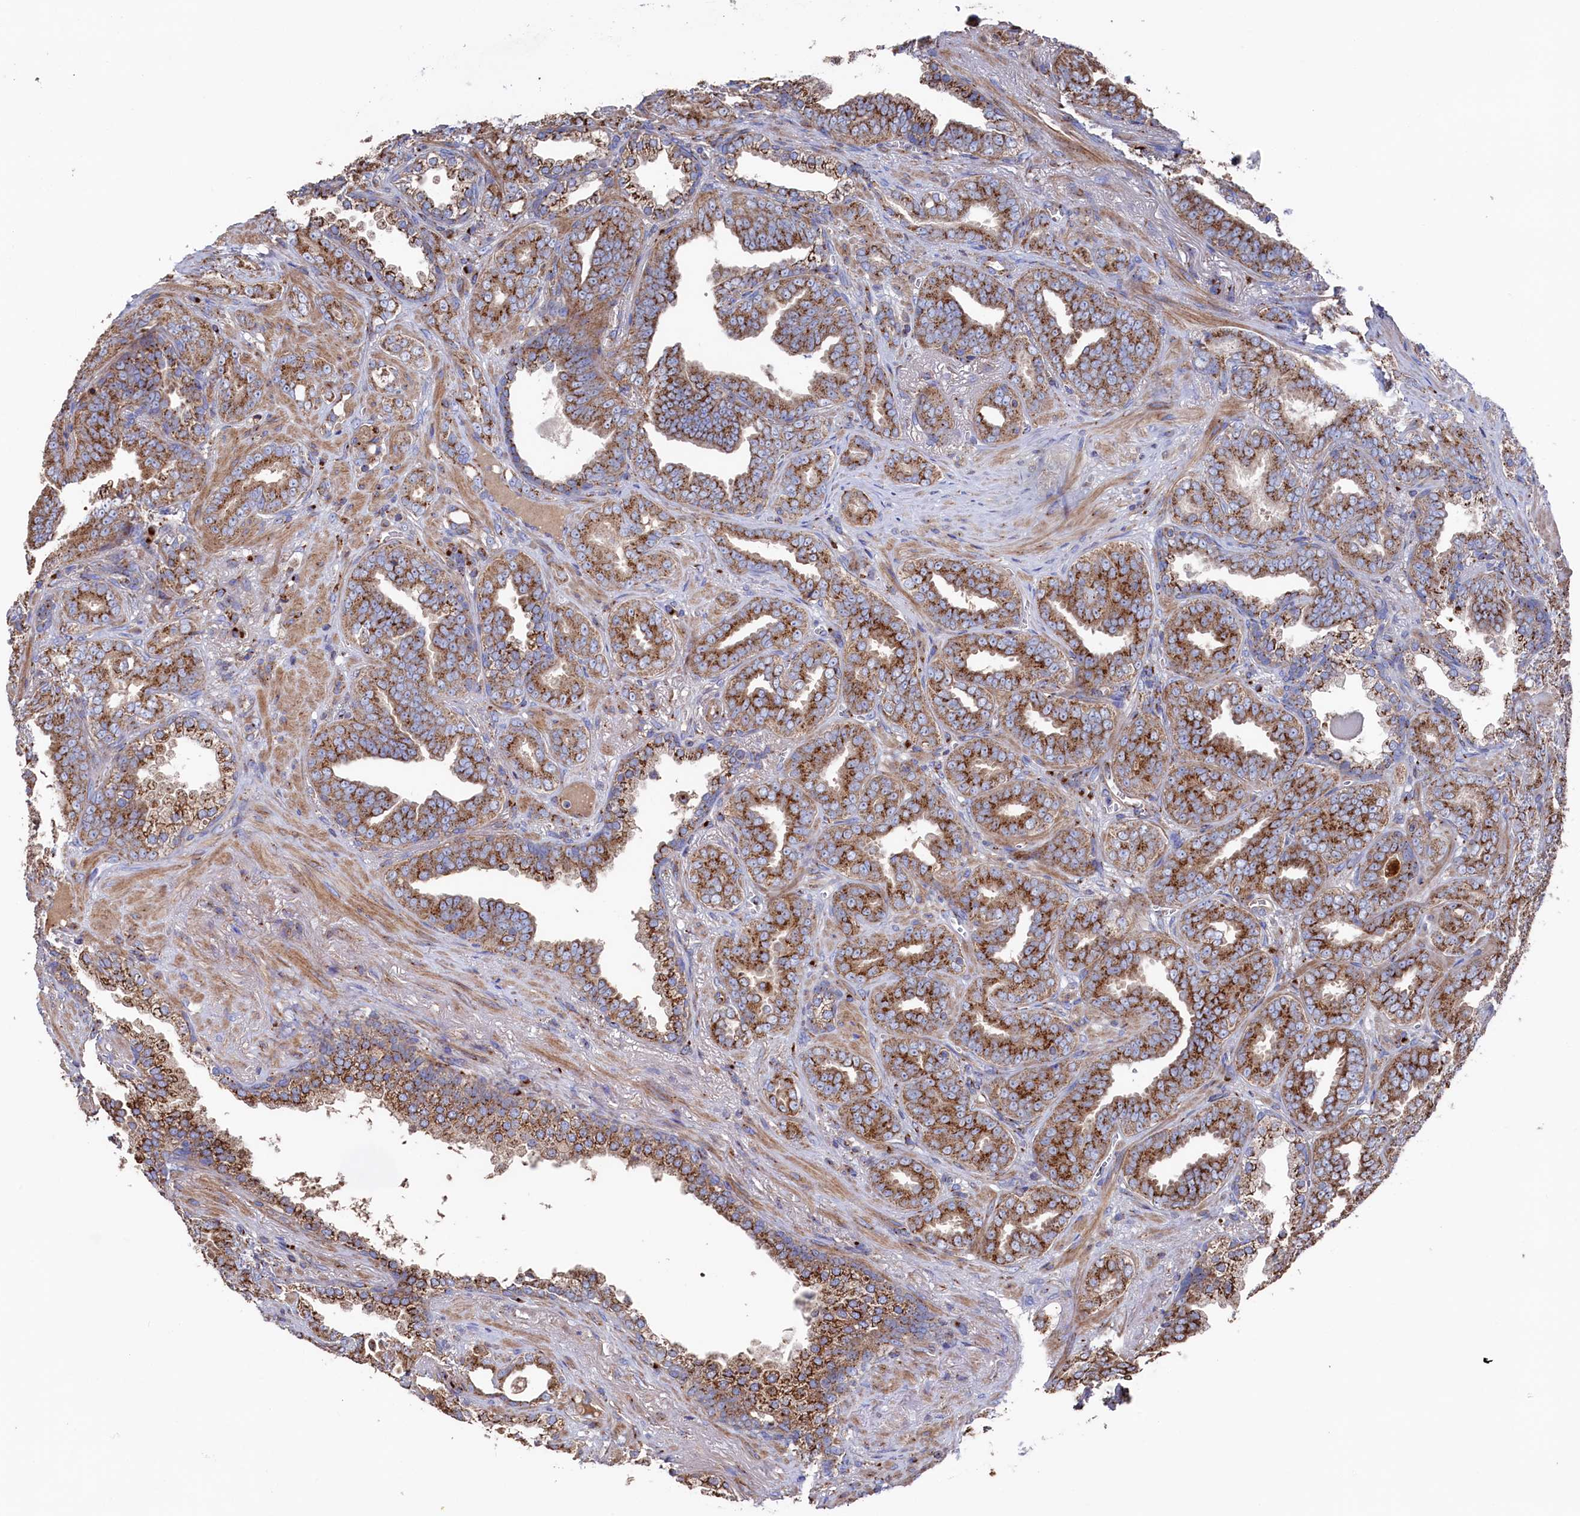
{"staining": {"intensity": "moderate", "quantity": ">75%", "location": "cytoplasmic/membranous"}, "tissue": "prostate cancer", "cell_type": "Tumor cells", "image_type": "cancer", "snomed": [{"axis": "morphology", "description": "Adenocarcinoma, High grade"}, {"axis": "topography", "description": "Prostate and seminal vesicle, NOS"}], "caption": "Protein staining of adenocarcinoma (high-grade) (prostate) tissue exhibits moderate cytoplasmic/membranous staining in about >75% of tumor cells. Immunohistochemistry stains the protein in brown and the nuclei are stained blue.", "gene": "PRRC1", "patient": {"sex": "male", "age": 67}}